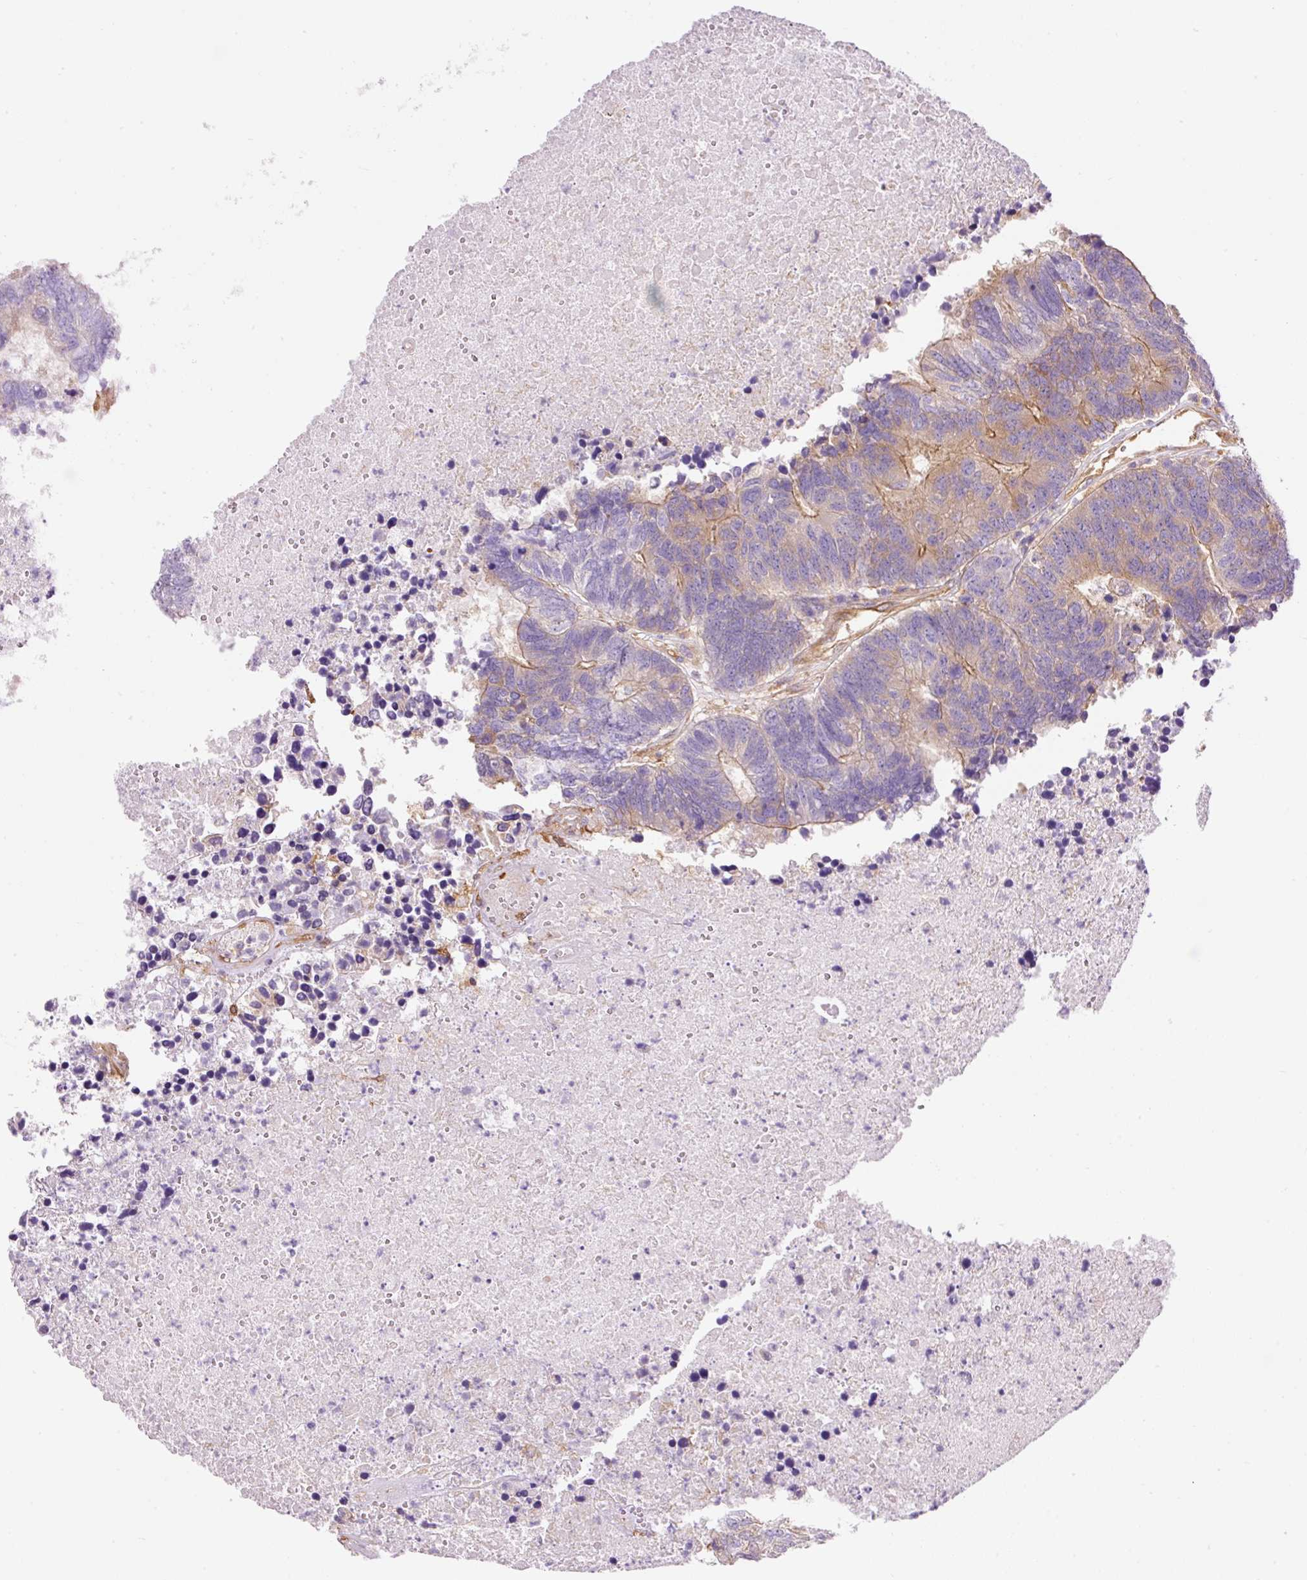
{"staining": {"intensity": "moderate", "quantity": "<25%", "location": "cytoplasmic/membranous"}, "tissue": "colorectal cancer", "cell_type": "Tumor cells", "image_type": "cancer", "snomed": [{"axis": "morphology", "description": "Adenocarcinoma, NOS"}, {"axis": "topography", "description": "Colon"}], "caption": "Immunohistochemistry micrograph of neoplastic tissue: human adenocarcinoma (colorectal) stained using immunohistochemistry (IHC) shows low levels of moderate protein expression localized specifically in the cytoplasmic/membranous of tumor cells, appearing as a cytoplasmic/membranous brown color.", "gene": "IL10RB", "patient": {"sex": "female", "age": 48}}